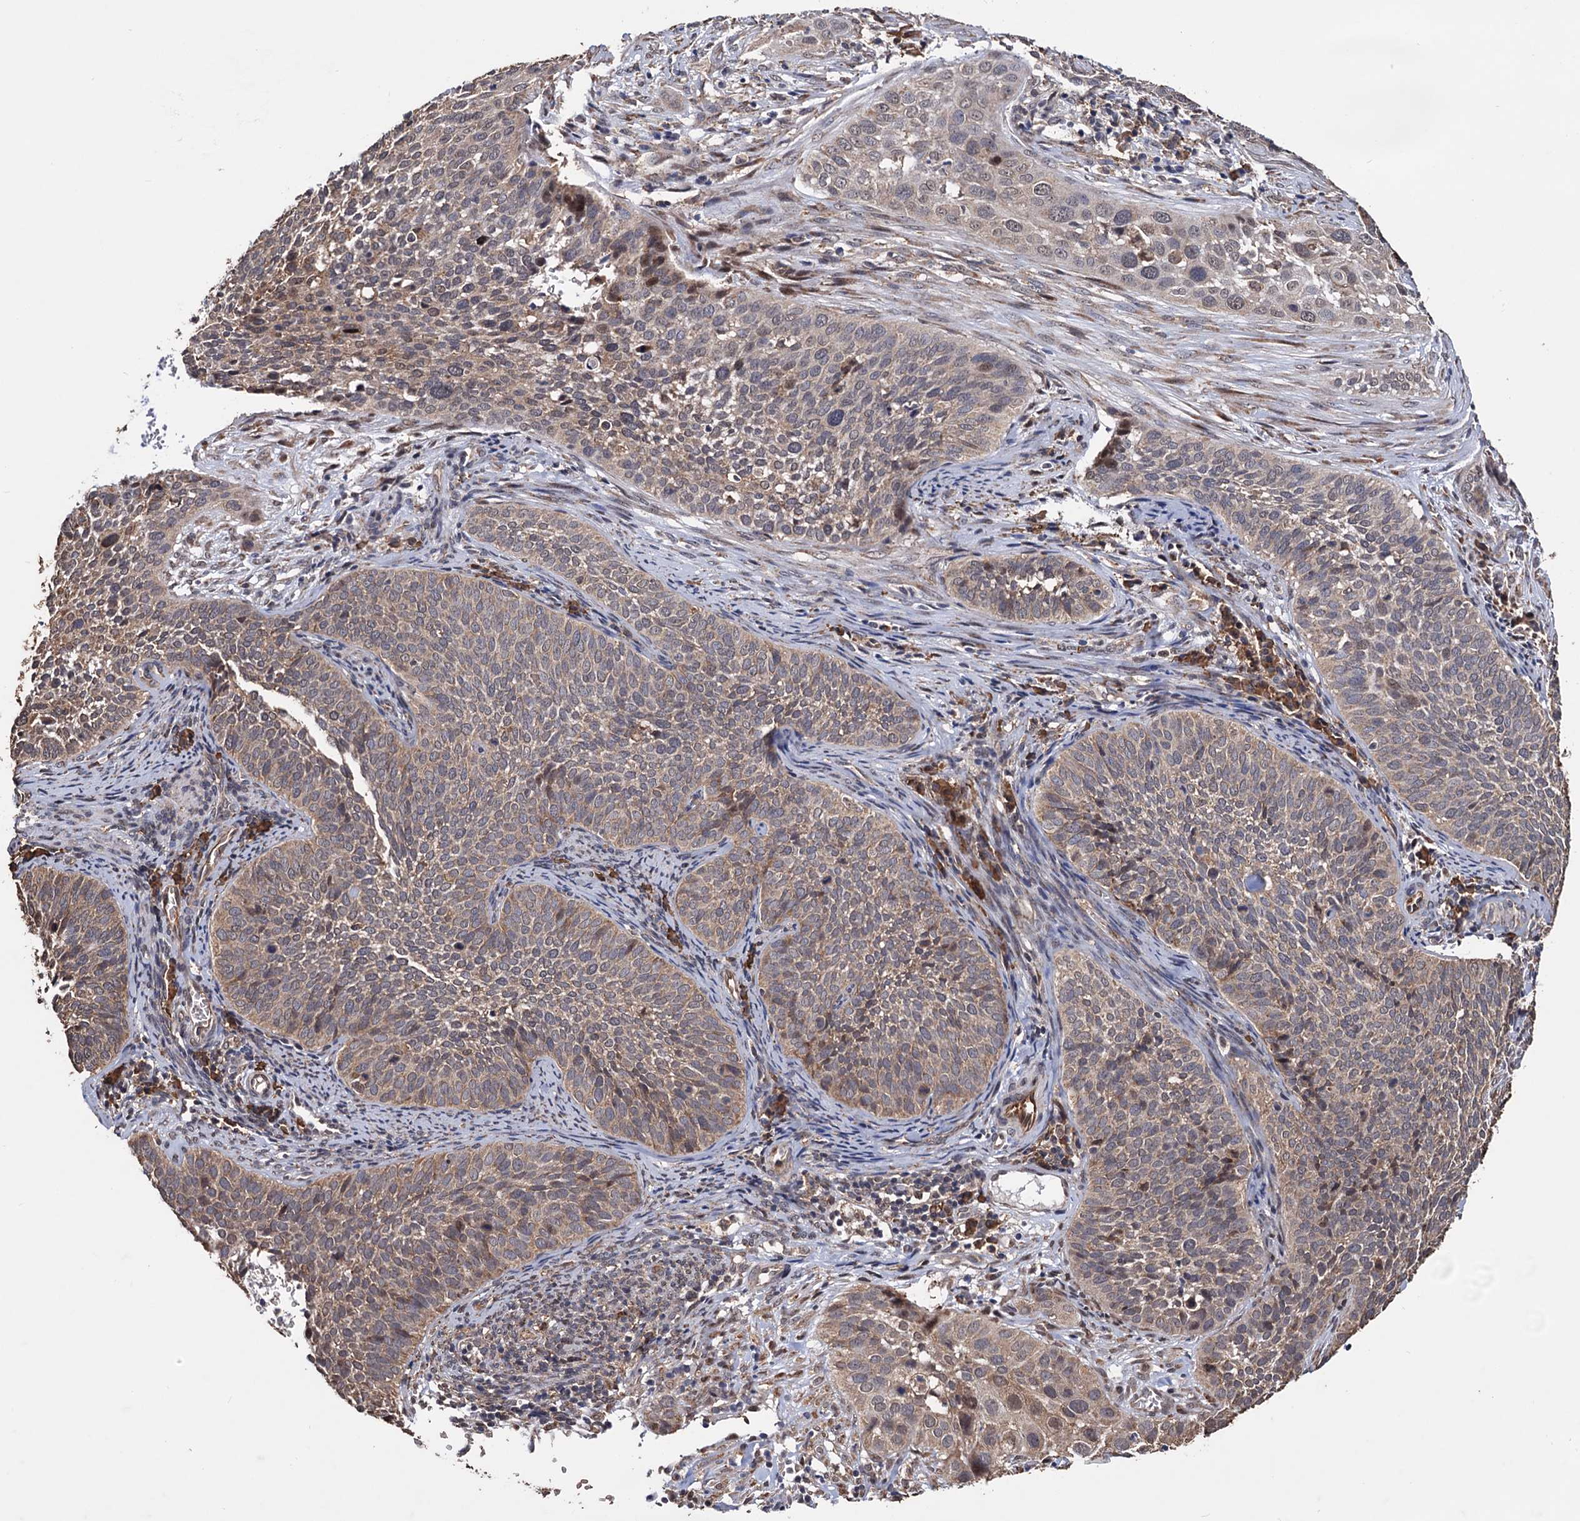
{"staining": {"intensity": "weak", "quantity": "25%-75%", "location": "cytoplasmic/membranous"}, "tissue": "cervical cancer", "cell_type": "Tumor cells", "image_type": "cancer", "snomed": [{"axis": "morphology", "description": "Squamous cell carcinoma, NOS"}, {"axis": "topography", "description": "Cervix"}], "caption": "Cervical cancer (squamous cell carcinoma) stained with a brown dye exhibits weak cytoplasmic/membranous positive expression in about 25%-75% of tumor cells.", "gene": "TBC1D12", "patient": {"sex": "female", "age": 34}}